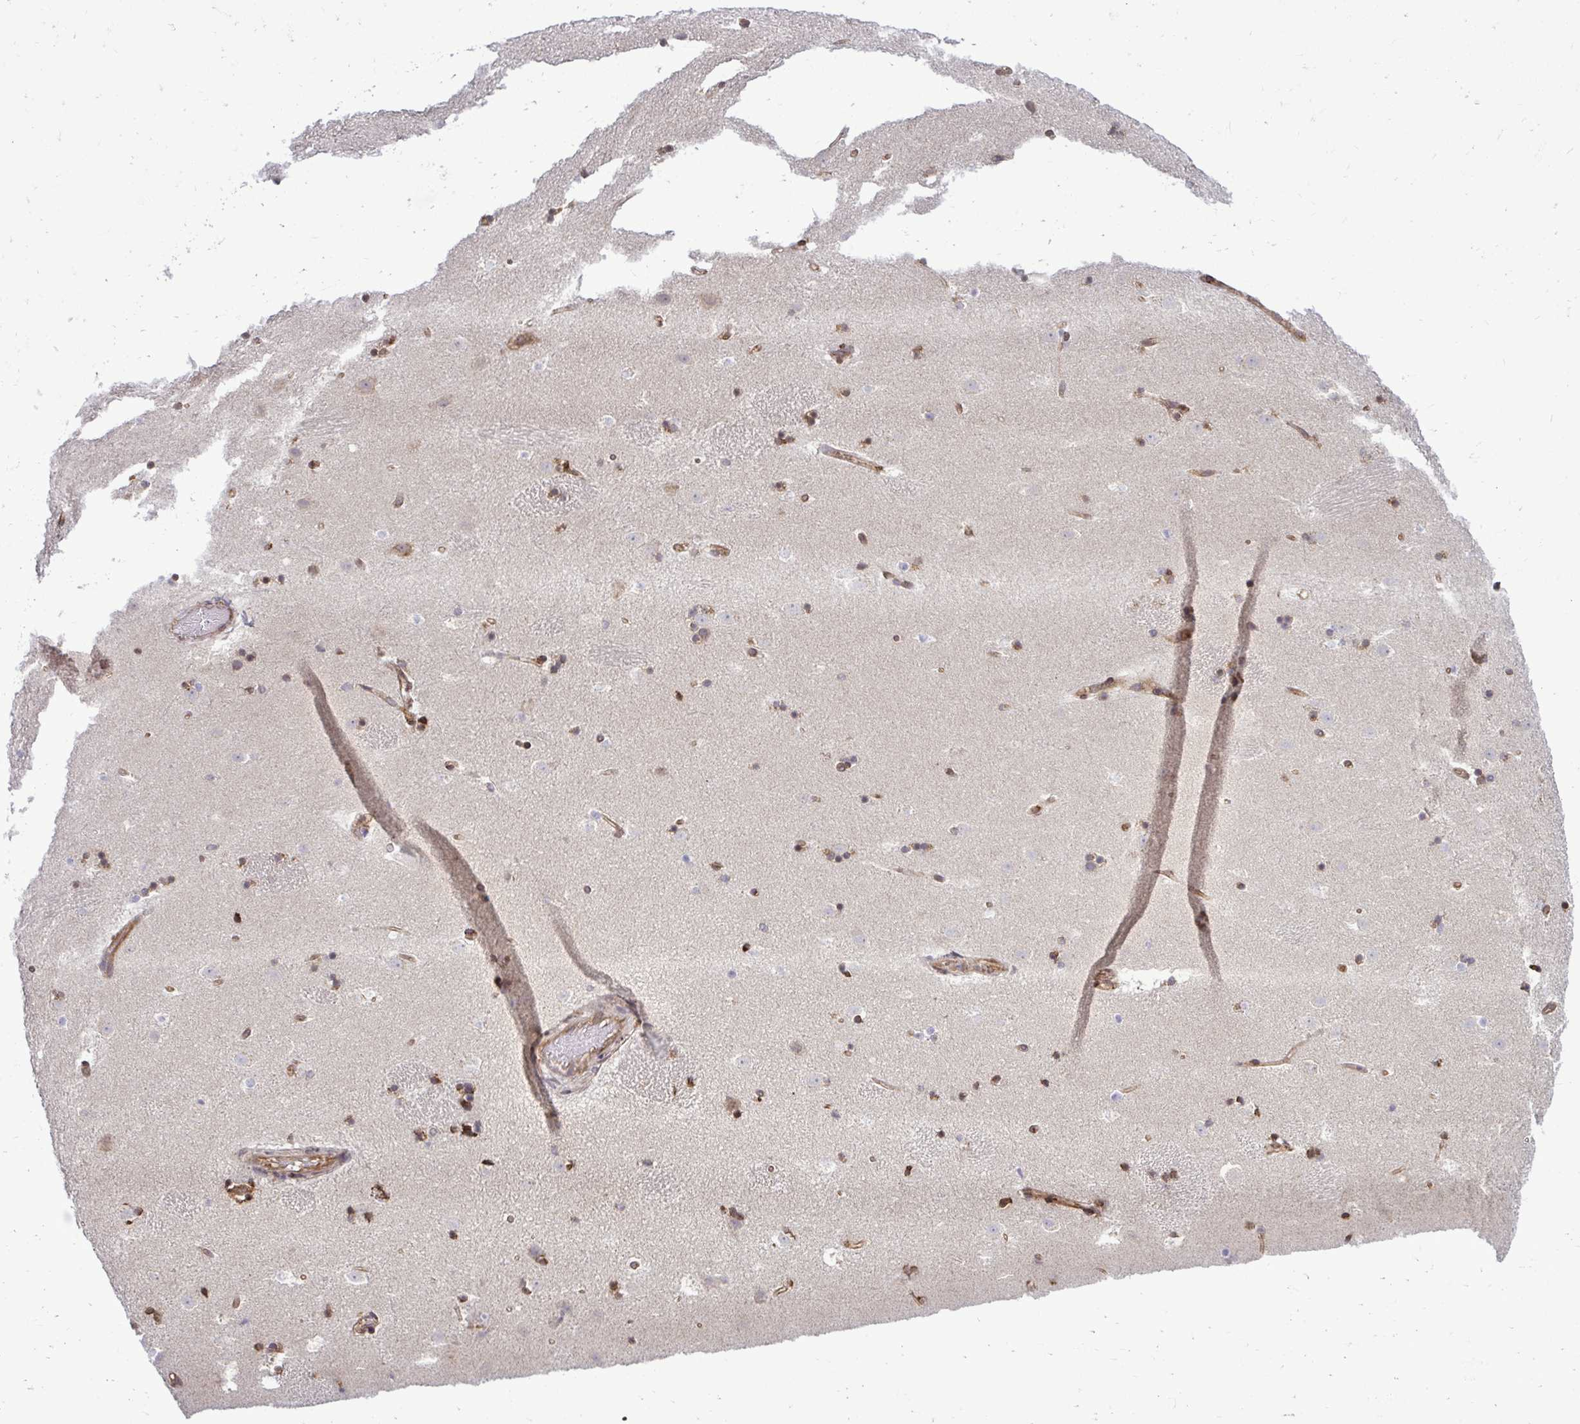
{"staining": {"intensity": "moderate", "quantity": "25%-75%", "location": "cytoplasmic/membranous"}, "tissue": "caudate", "cell_type": "Glial cells", "image_type": "normal", "snomed": [{"axis": "morphology", "description": "Normal tissue, NOS"}, {"axis": "topography", "description": "Lateral ventricle wall"}], "caption": "This is a histology image of IHC staining of benign caudate, which shows moderate staining in the cytoplasmic/membranous of glial cells.", "gene": "FUT10", "patient": {"sex": "male", "age": 37}}